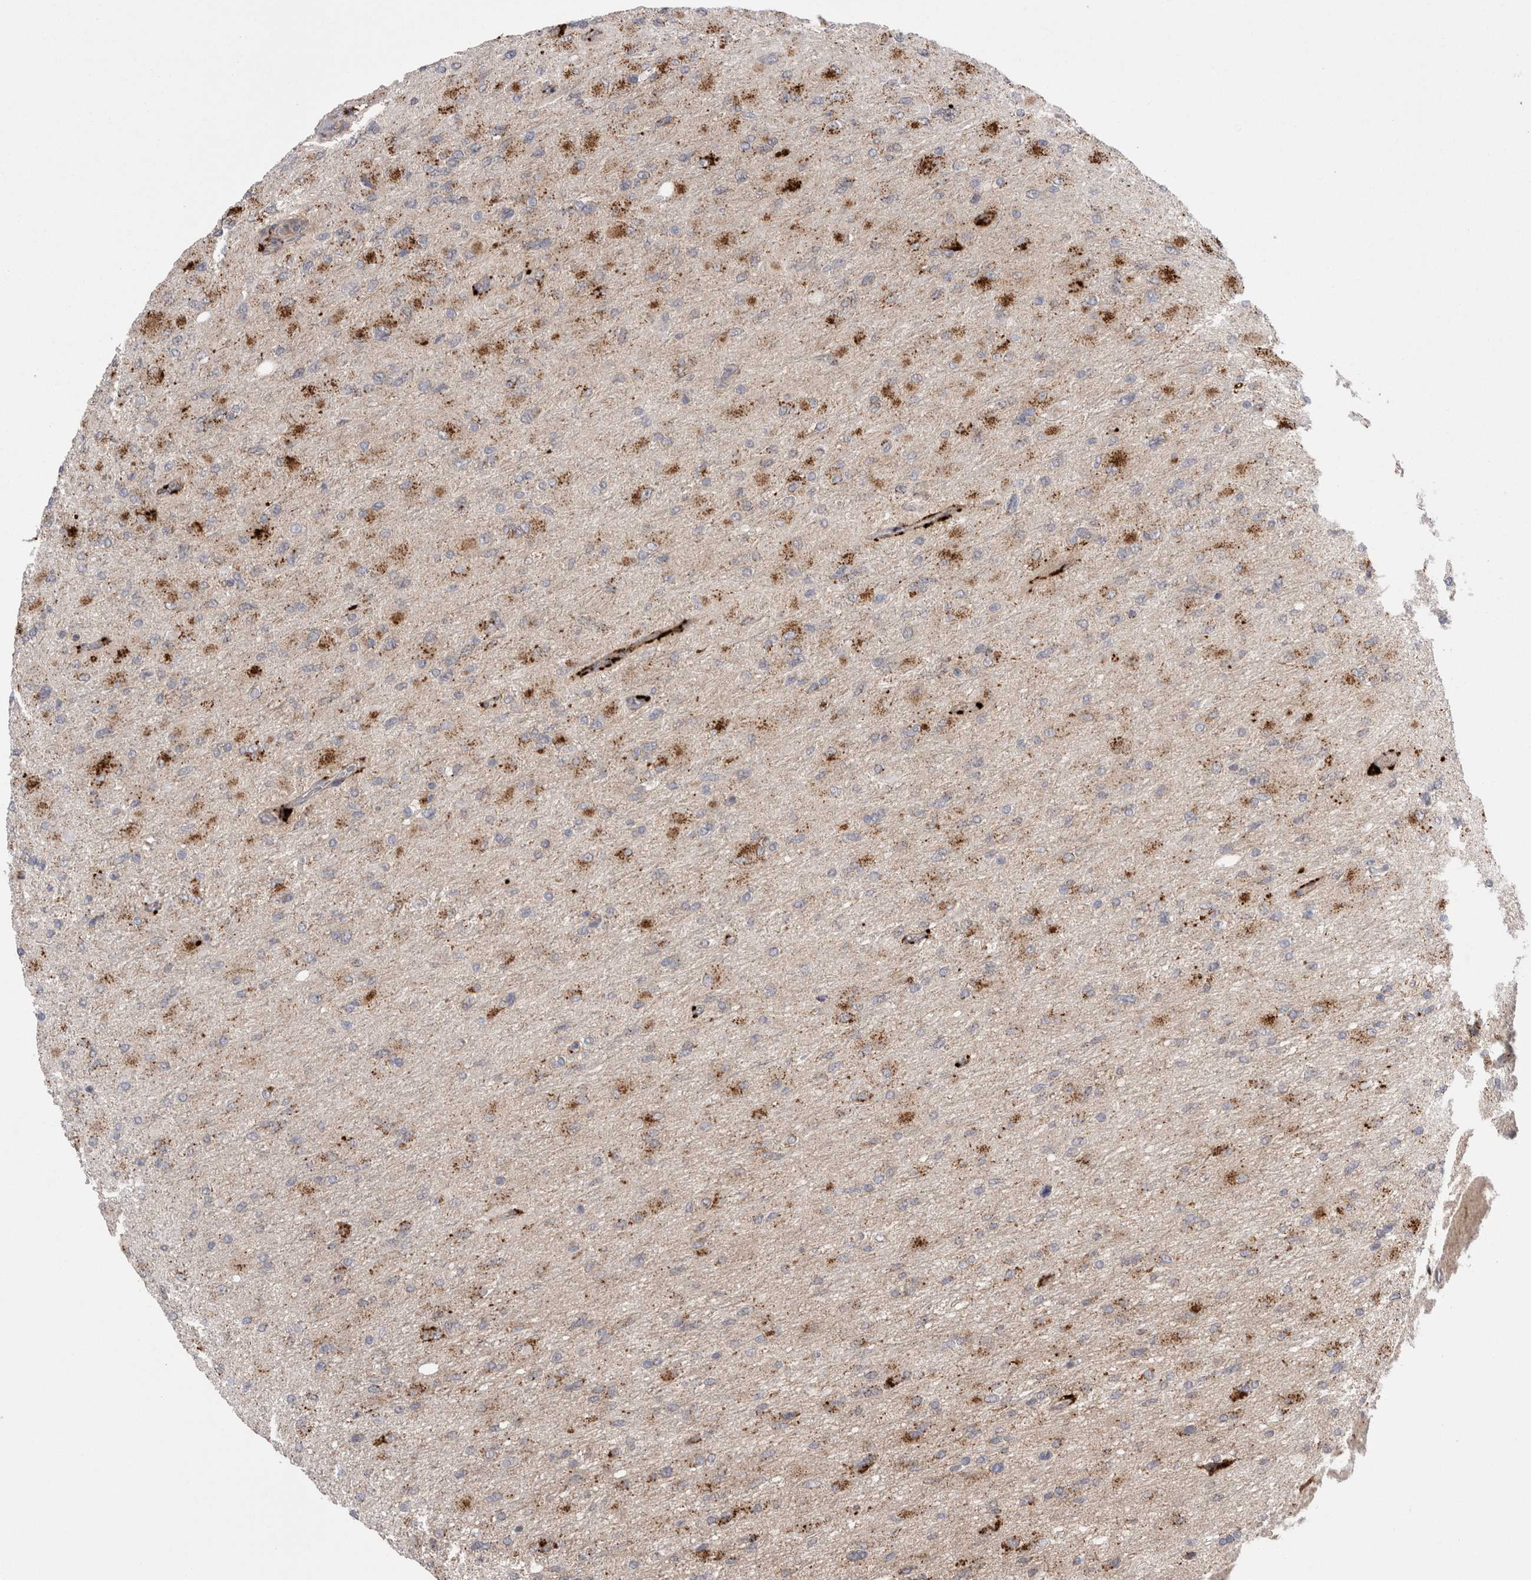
{"staining": {"intensity": "moderate", "quantity": "25%-75%", "location": "cytoplasmic/membranous"}, "tissue": "glioma", "cell_type": "Tumor cells", "image_type": "cancer", "snomed": [{"axis": "morphology", "description": "Glioma, malignant, High grade"}, {"axis": "topography", "description": "Cerebral cortex"}], "caption": "Malignant high-grade glioma stained with DAB IHC shows medium levels of moderate cytoplasmic/membranous expression in approximately 25%-75% of tumor cells. (Brightfield microscopy of DAB IHC at high magnification).", "gene": "EPDR1", "patient": {"sex": "female", "age": 36}}